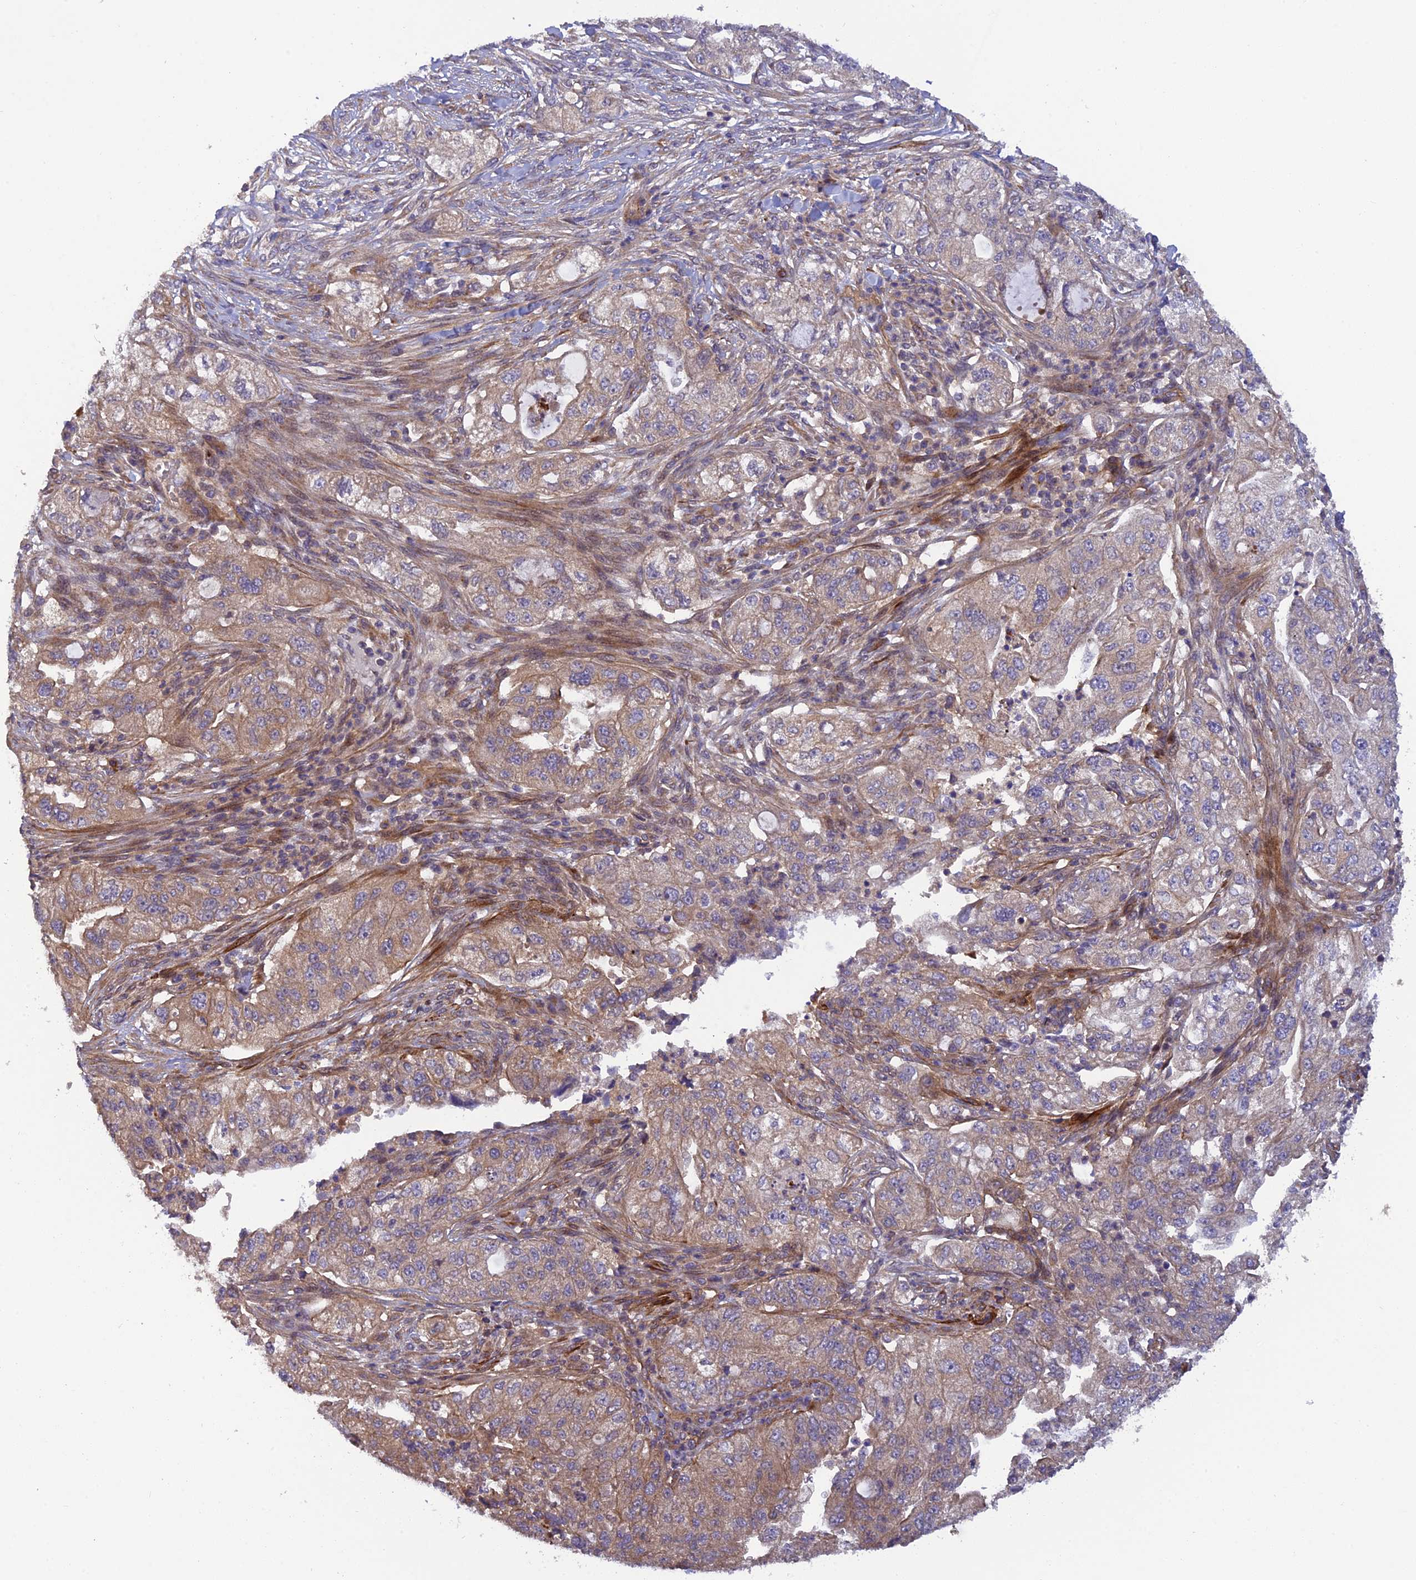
{"staining": {"intensity": "moderate", "quantity": "<25%", "location": "cytoplasmic/membranous"}, "tissue": "pancreatic cancer", "cell_type": "Tumor cells", "image_type": "cancer", "snomed": [{"axis": "morphology", "description": "Adenocarcinoma, NOS"}, {"axis": "topography", "description": "Pancreas"}], "caption": "Moderate cytoplasmic/membranous staining for a protein is appreciated in about <25% of tumor cells of adenocarcinoma (pancreatic) using immunohistochemistry (IHC).", "gene": "ADAMTS15", "patient": {"sex": "female", "age": 78}}